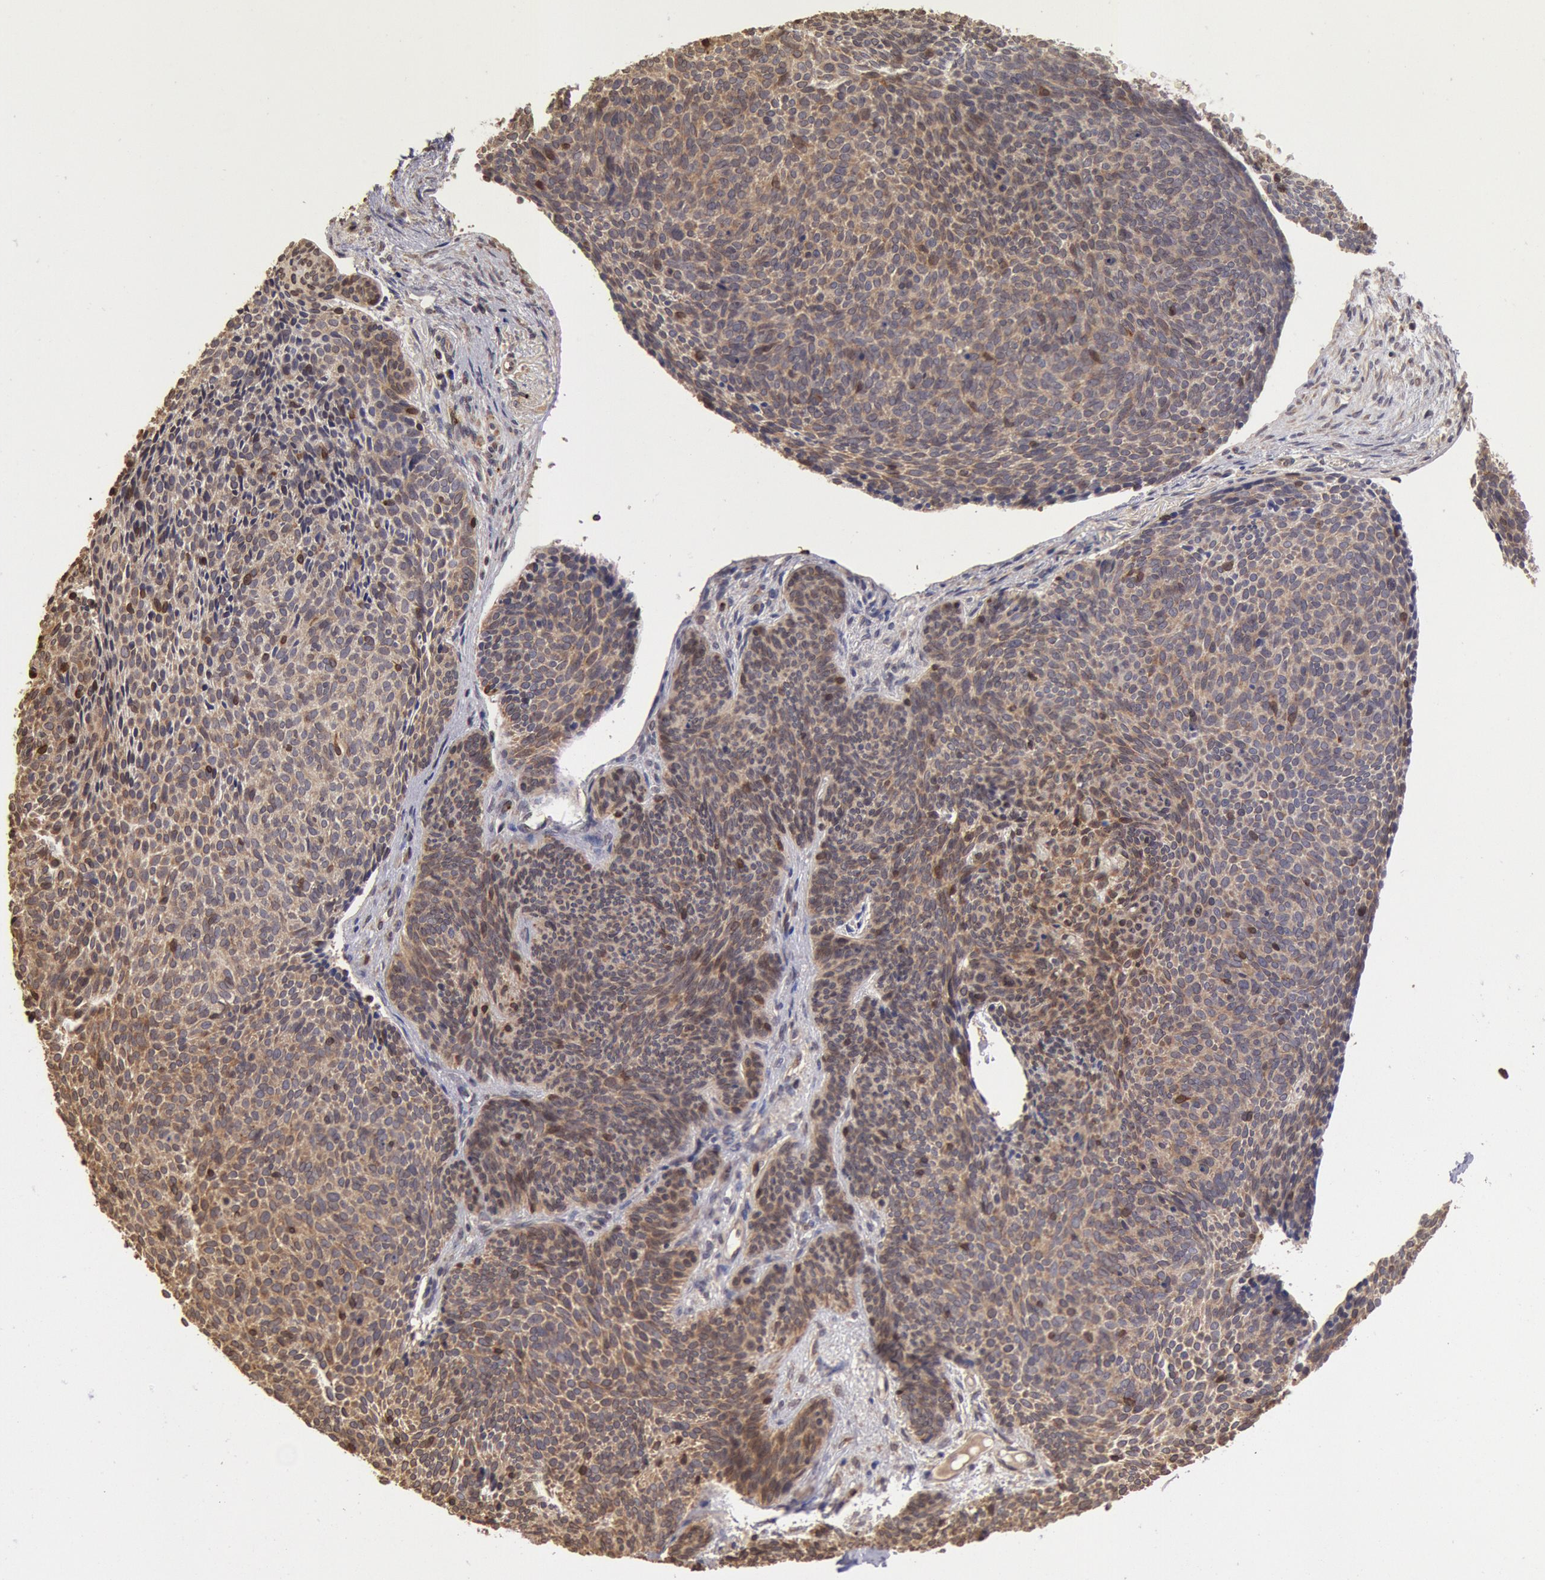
{"staining": {"intensity": "weak", "quantity": ">75%", "location": "cytoplasmic/membranous"}, "tissue": "skin cancer", "cell_type": "Tumor cells", "image_type": "cancer", "snomed": [{"axis": "morphology", "description": "Basal cell carcinoma"}, {"axis": "topography", "description": "Skin"}], "caption": "IHC image of human skin cancer (basal cell carcinoma) stained for a protein (brown), which reveals low levels of weak cytoplasmic/membranous staining in approximately >75% of tumor cells.", "gene": "COMT", "patient": {"sex": "male", "age": 84}}